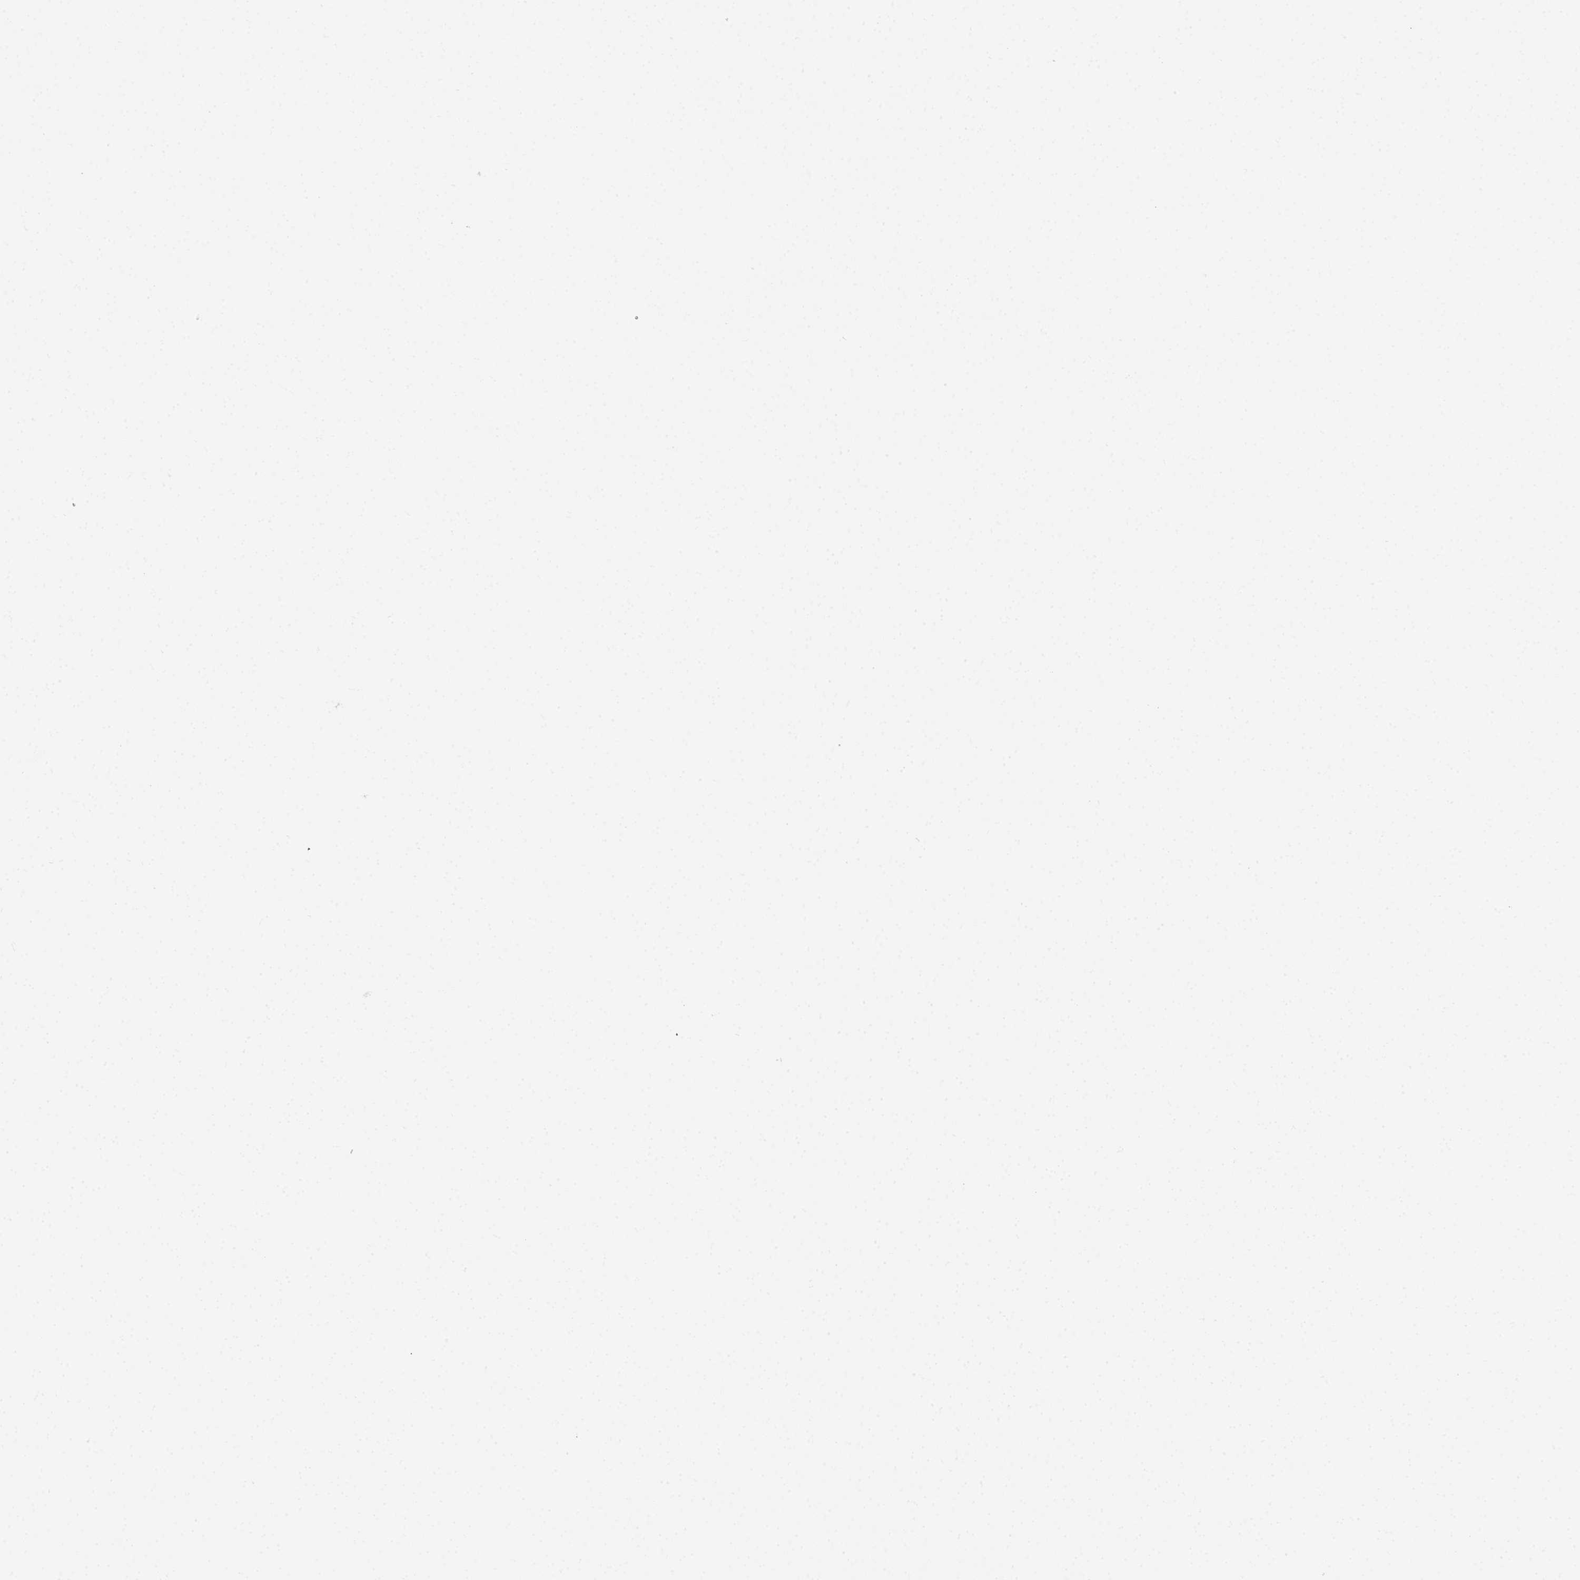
{"staining": {"intensity": "negative", "quantity": "none", "location": "none"}, "tissue": "skin cancer", "cell_type": "Tumor cells", "image_type": "cancer", "snomed": [{"axis": "morphology", "description": "Basal cell carcinoma"}, {"axis": "topography", "description": "Skin"}], "caption": "A photomicrograph of skin cancer (basal cell carcinoma) stained for a protein displays no brown staining in tumor cells.", "gene": "CLDN10", "patient": {"sex": "male", "age": 87}}